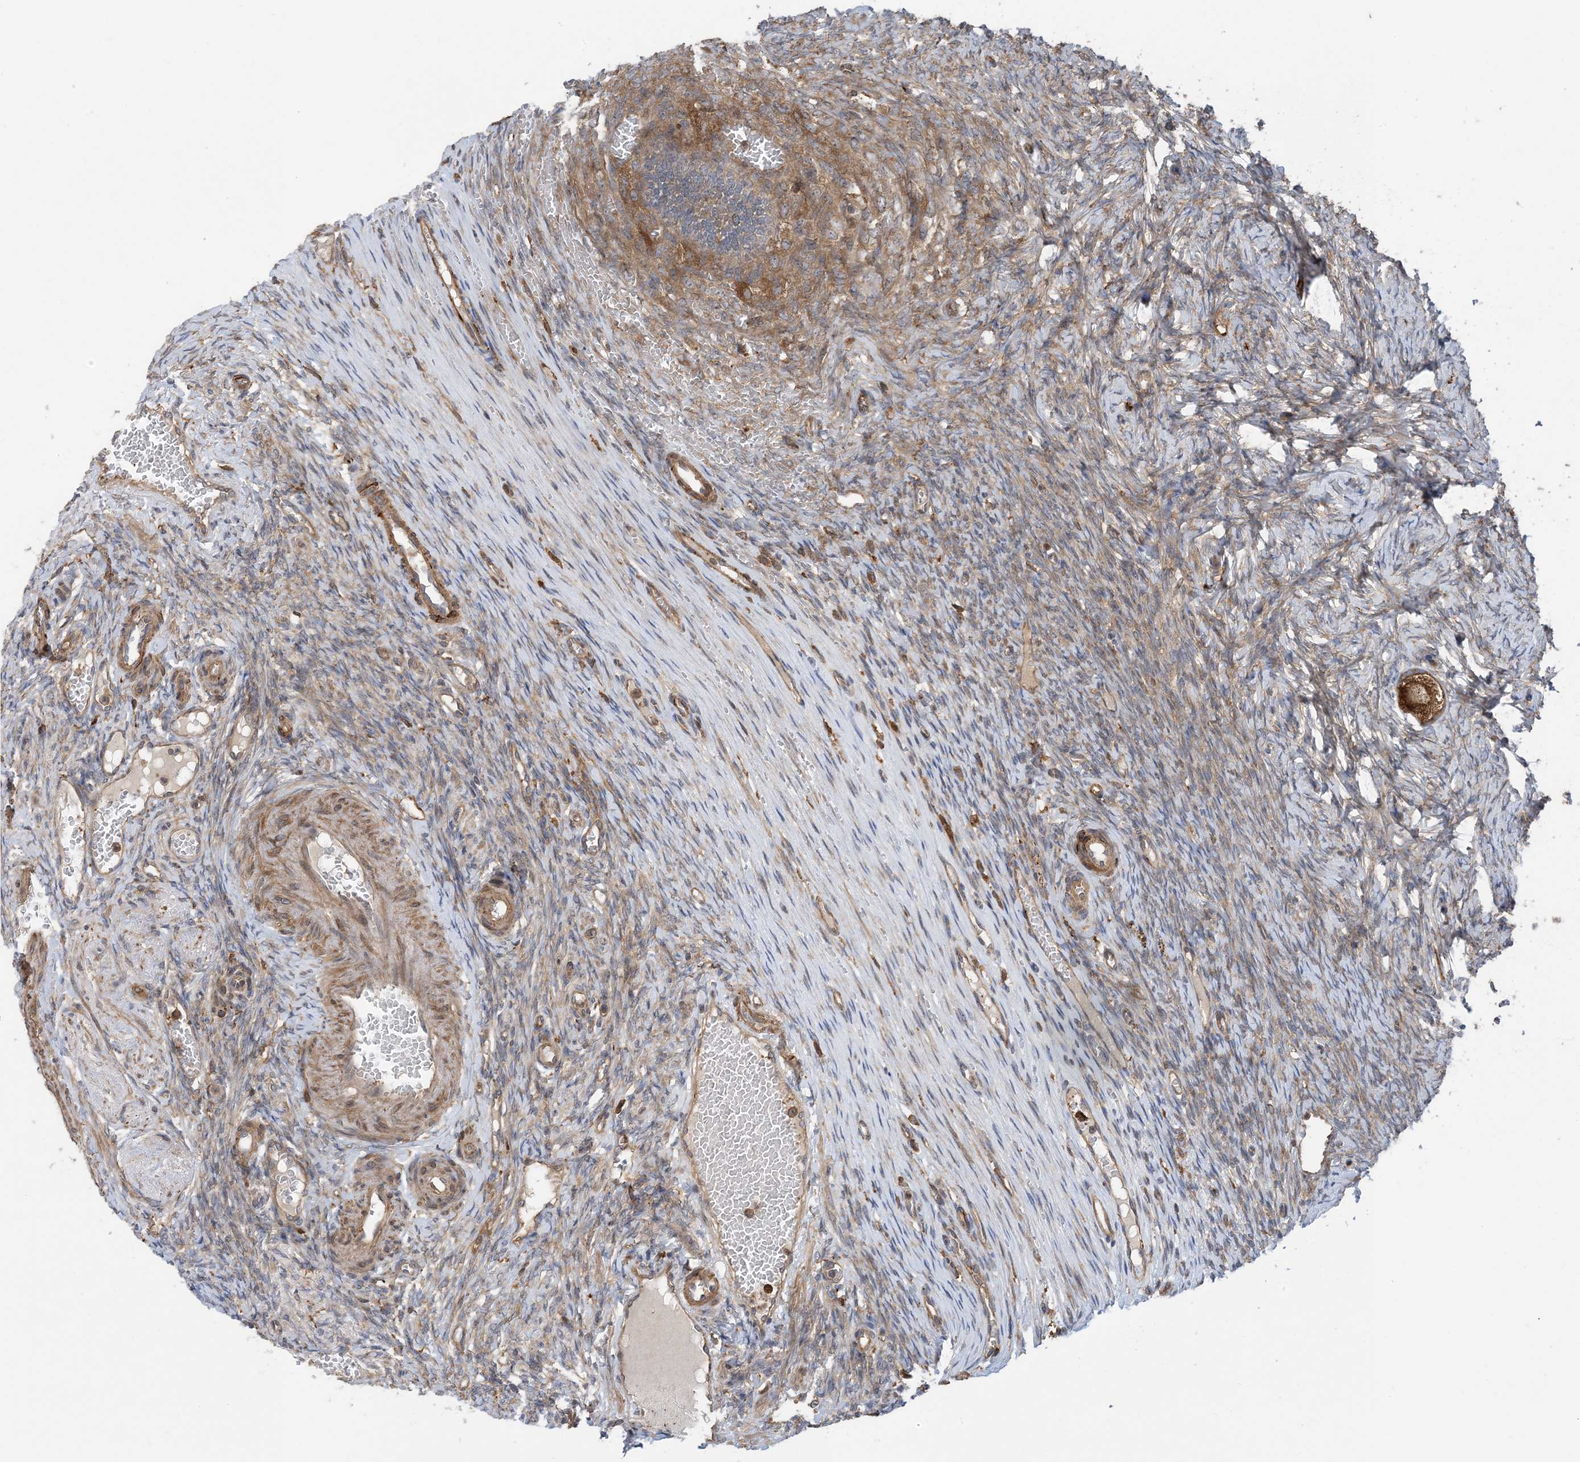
{"staining": {"intensity": "moderate", "quantity": ">75%", "location": "cytoplasmic/membranous"}, "tissue": "ovary", "cell_type": "Follicle cells", "image_type": "normal", "snomed": [{"axis": "morphology", "description": "Adenocarcinoma, NOS"}, {"axis": "topography", "description": "Endometrium"}], "caption": "IHC of benign human ovary shows medium levels of moderate cytoplasmic/membranous staining in approximately >75% of follicle cells.", "gene": "HS1BP3", "patient": {"sex": "female", "age": 32}}